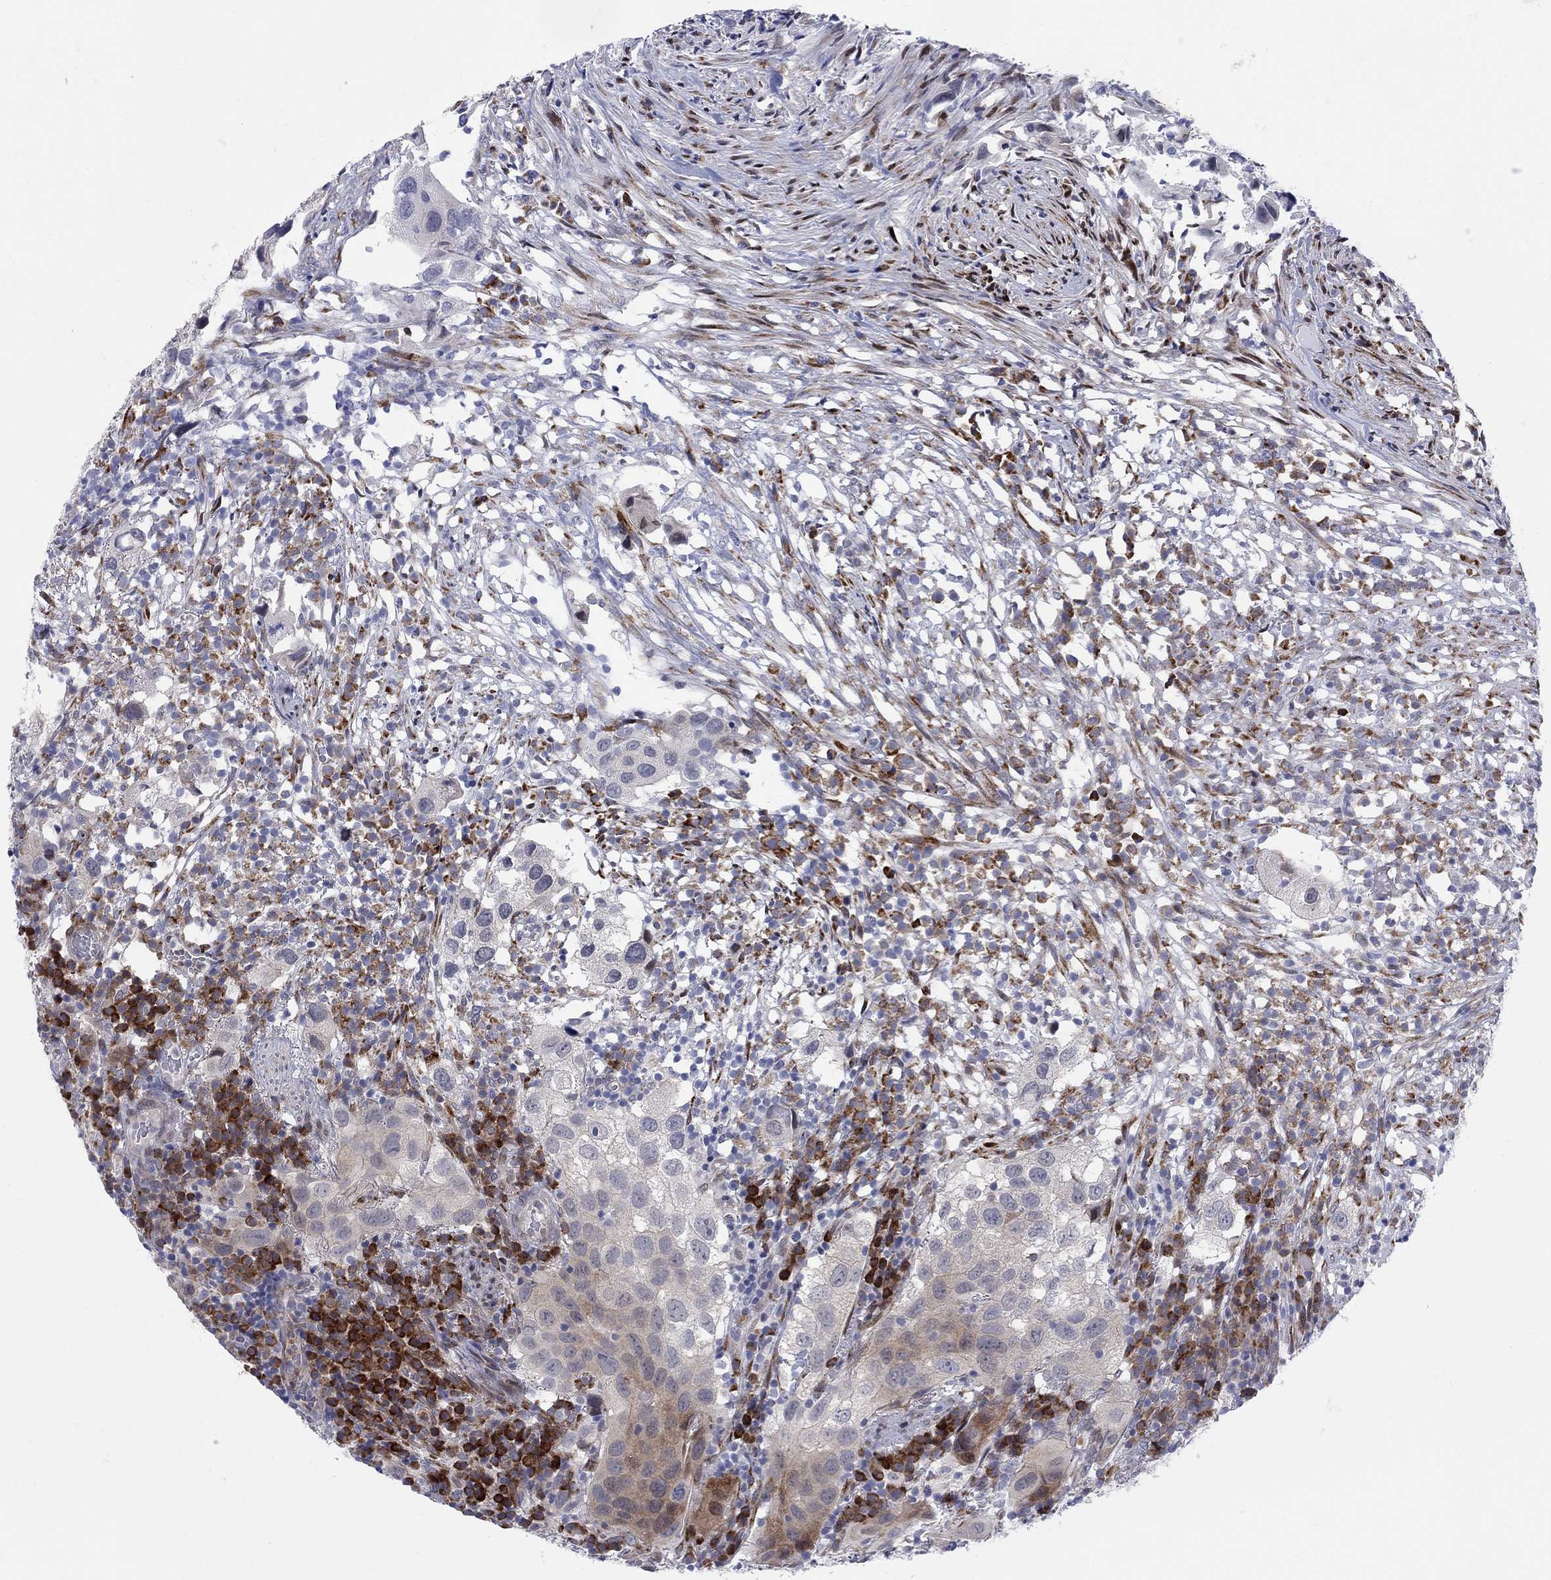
{"staining": {"intensity": "moderate", "quantity": "<25%", "location": "cytoplasmic/membranous"}, "tissue": "urothelial cancer", "cell_type": "Tumor cells", "image_type": "cancer", "snomed": [{"axis": "morphology", "description": "Urothelial carcinoma, High grade"}, {"axis": "topography", "description": "Urinary bladder"}], "caption": "IHC micrograph of neoplastic tissue: human high-grade urothelial carcinoma stained using IHC demonstrates low levels of moderate protein expression localized specifically in the cytoplasmic/membranous of tumor cells, appearing as a cytoplasmic/membranous brown color.", "gene": "TTC21B", "patient": {"sex": "male", "age": 79}}